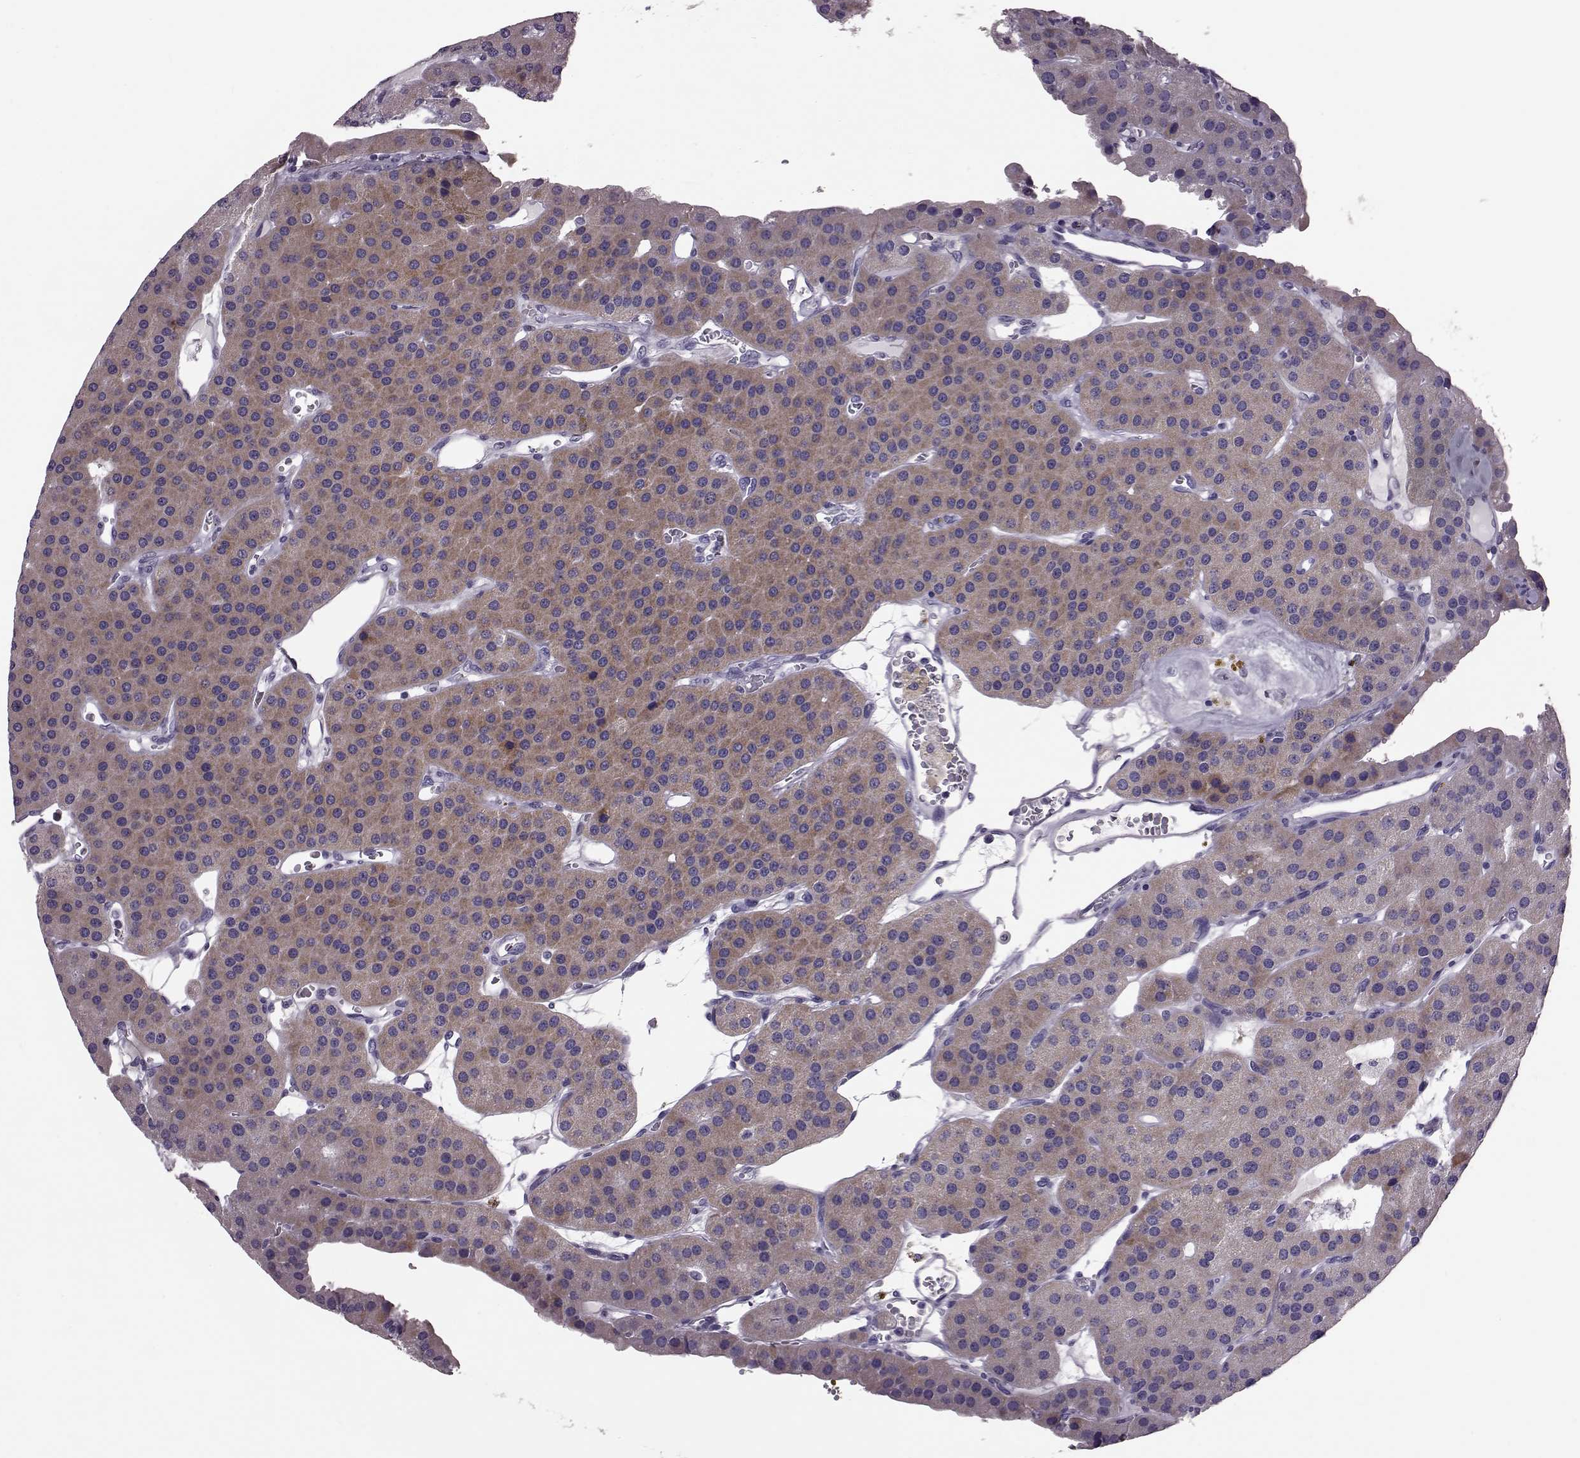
{"staining": {"intensity": "moderate", "quantity": ">75%", "location": "cytoplasmic/membranous"}, "tissue": "parathyroid gland", "cell_type": "Glandular cells", "image_type": "normal", "snomed": [{"axis": "morphology", "description": "Normal tissue, NOS"}, {"axis": "morphology", "description": "Adenoma, NOS"}, {"axis": "topography", "description": "Parathyroid gland"}], "caption": "This micrograph shows immunohistochemistry (IHC) staining of unremarkable parathyroid gland, with medium moderate cytoplasmic/membranous staining in approximately >75% of glandular cells.", "gene": "RIMS2", "patient": {"sex": "female", "age": 86}}